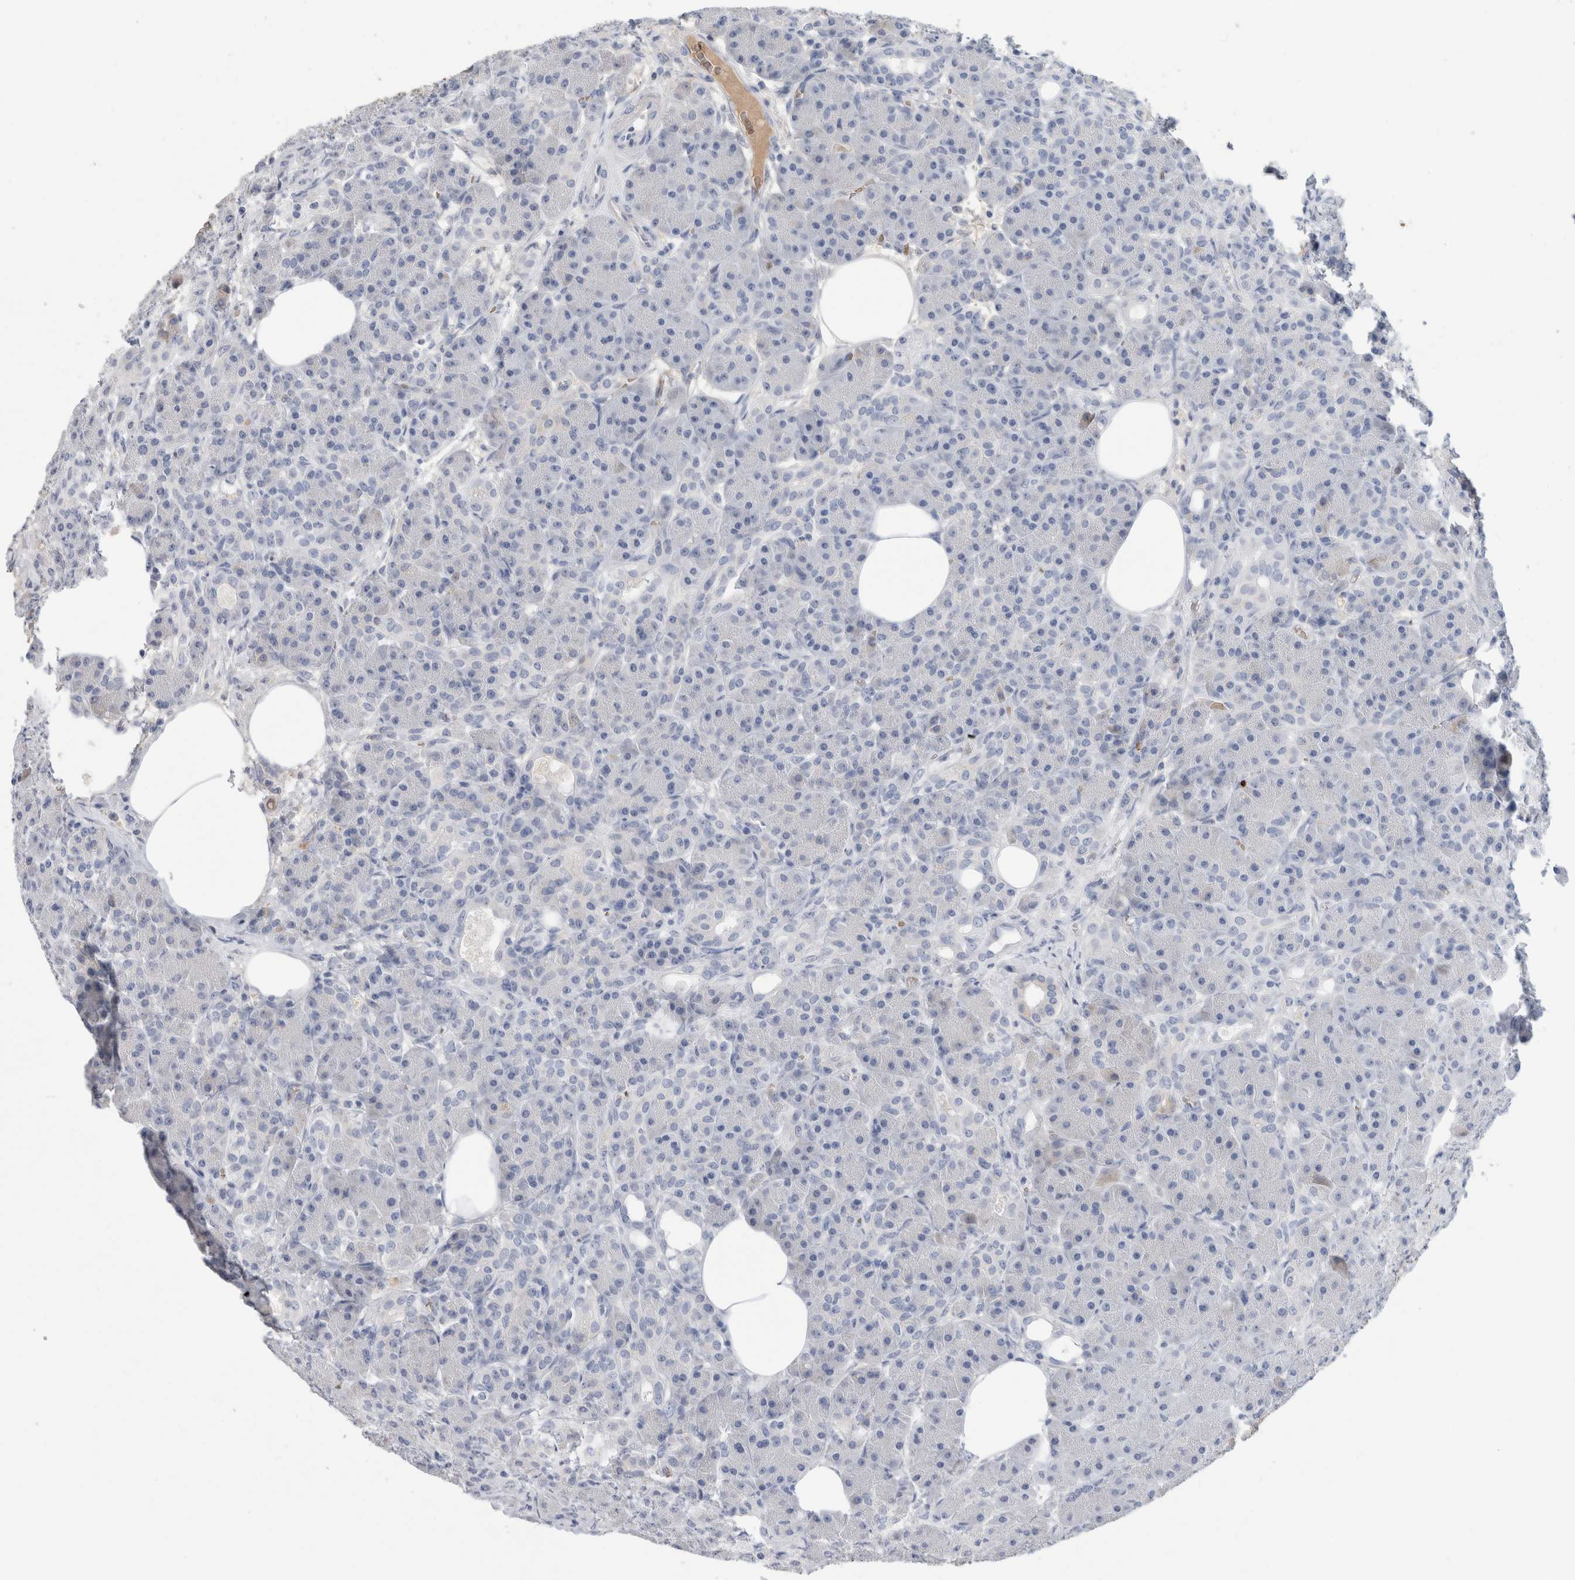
{"staining": {"intensity": "weak", "quantity": "<25%", "location": "cytoplasmic/membranous"}, "tissue": "pancreas", "cell_type": "Exocrine glandular cells", "image_type": "normal", "snomed": [{"axis": "morphology", "description": "Normal tissue, NOS"}, {"axis": "topography", "description": "Pancreas"}], "caption": "Immunohistochemistry of benign human pancreas demonstrates no staining in exocrine glandular cells.", "gene": "CA1", "patient": {"sex": "male", "age": 63}}